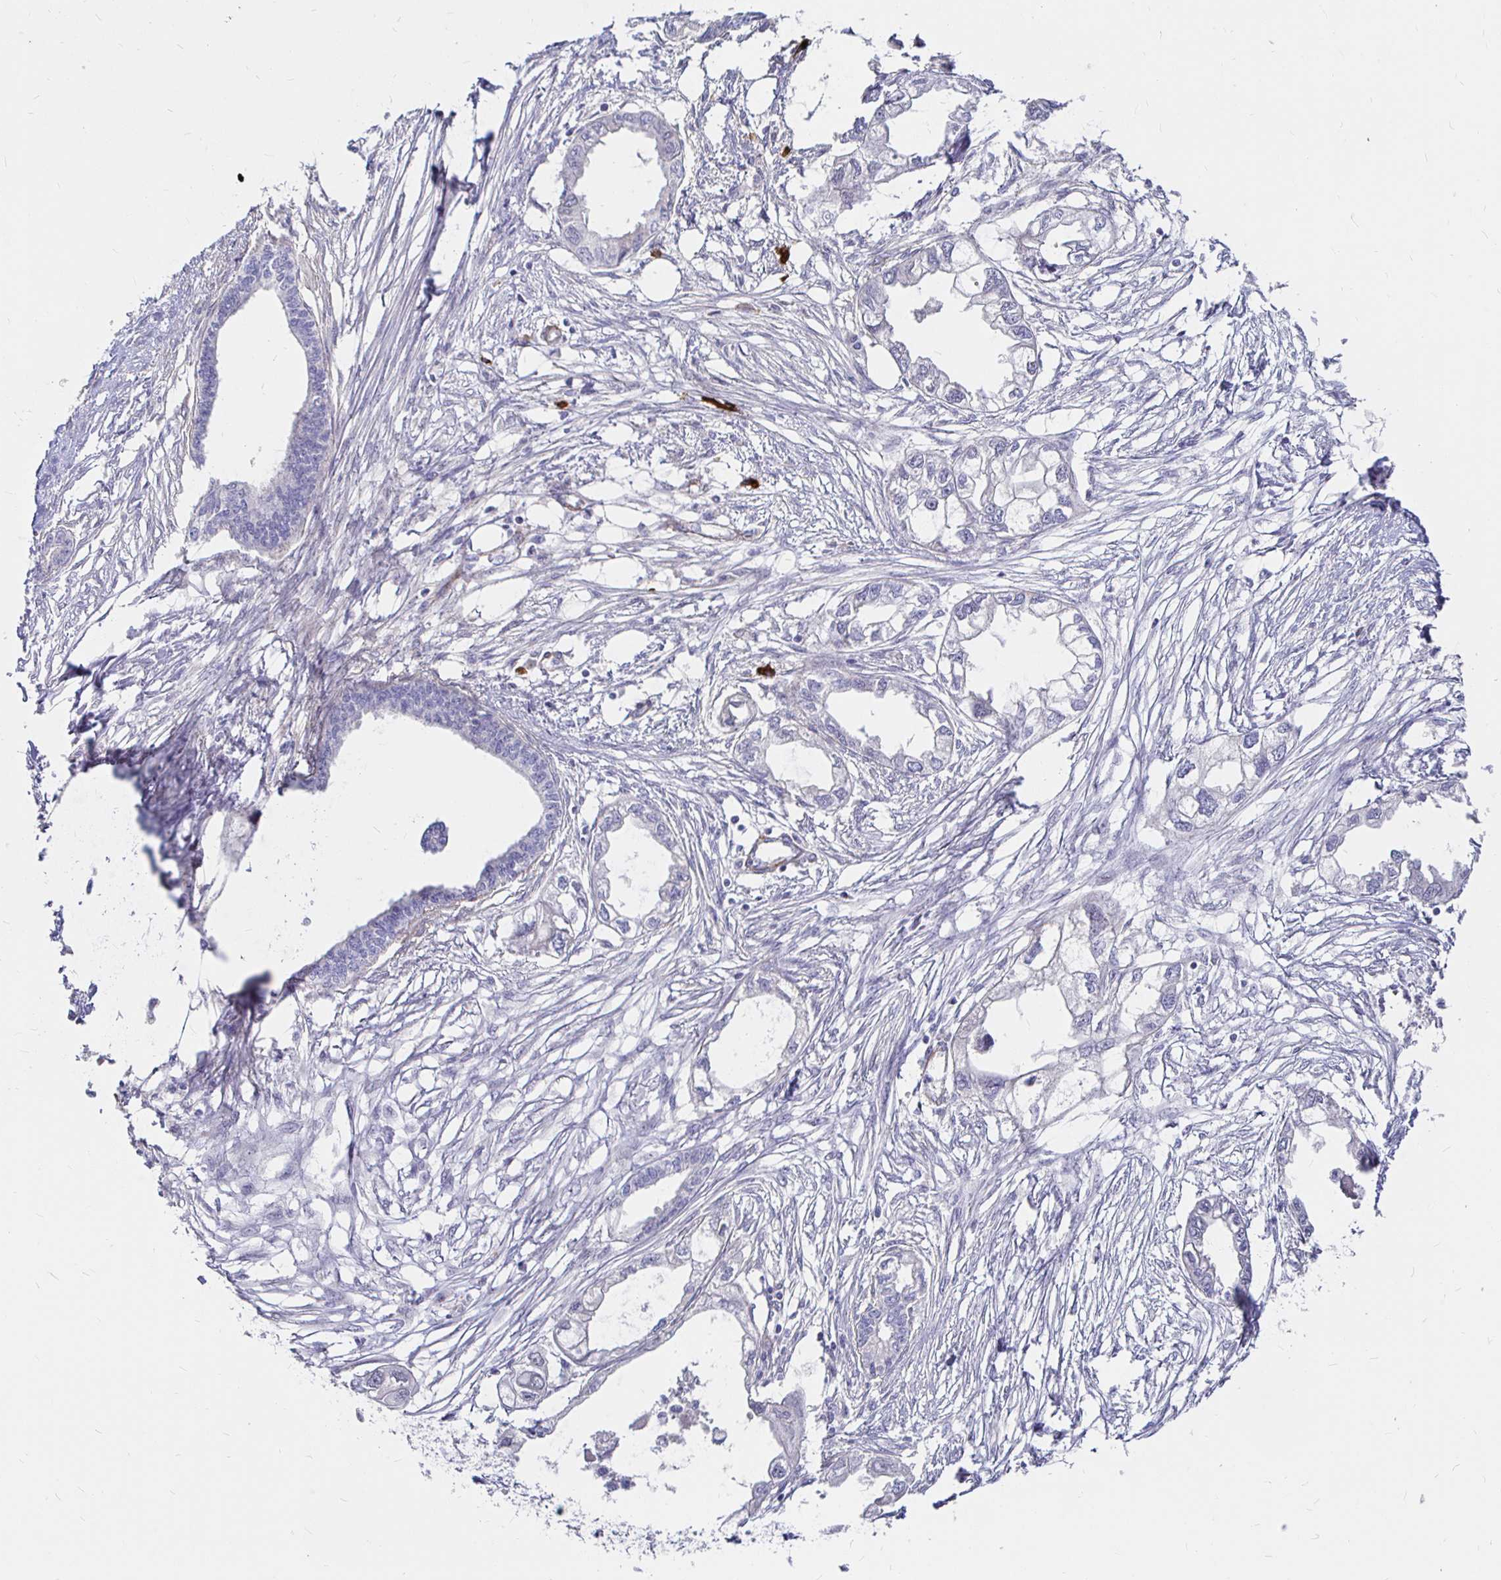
{"staining": {"intensity": "negative", "quantity": "none", "location": "none"}, "tissue": "endometrial cancer", "cell_type": "Tumor cells", "image_type": "cancer", "snomed": [{"axis": "morphology", "description": "Adenocarcinoma, NOS"}, {"axis": "morphology", "description": "Adenocarcinoma, metastatic, NOS"}, {"axis": "topography", "description": "Adipose tissue"}, {"axis": "topography", "description": "Endometrium"}], "caption": "Micrograph shows no significant protein expression in tumor cells of endometrial cancer.", "gene": "PALM2AKAP2", "patient": {"sex": "female", "age": 67}}